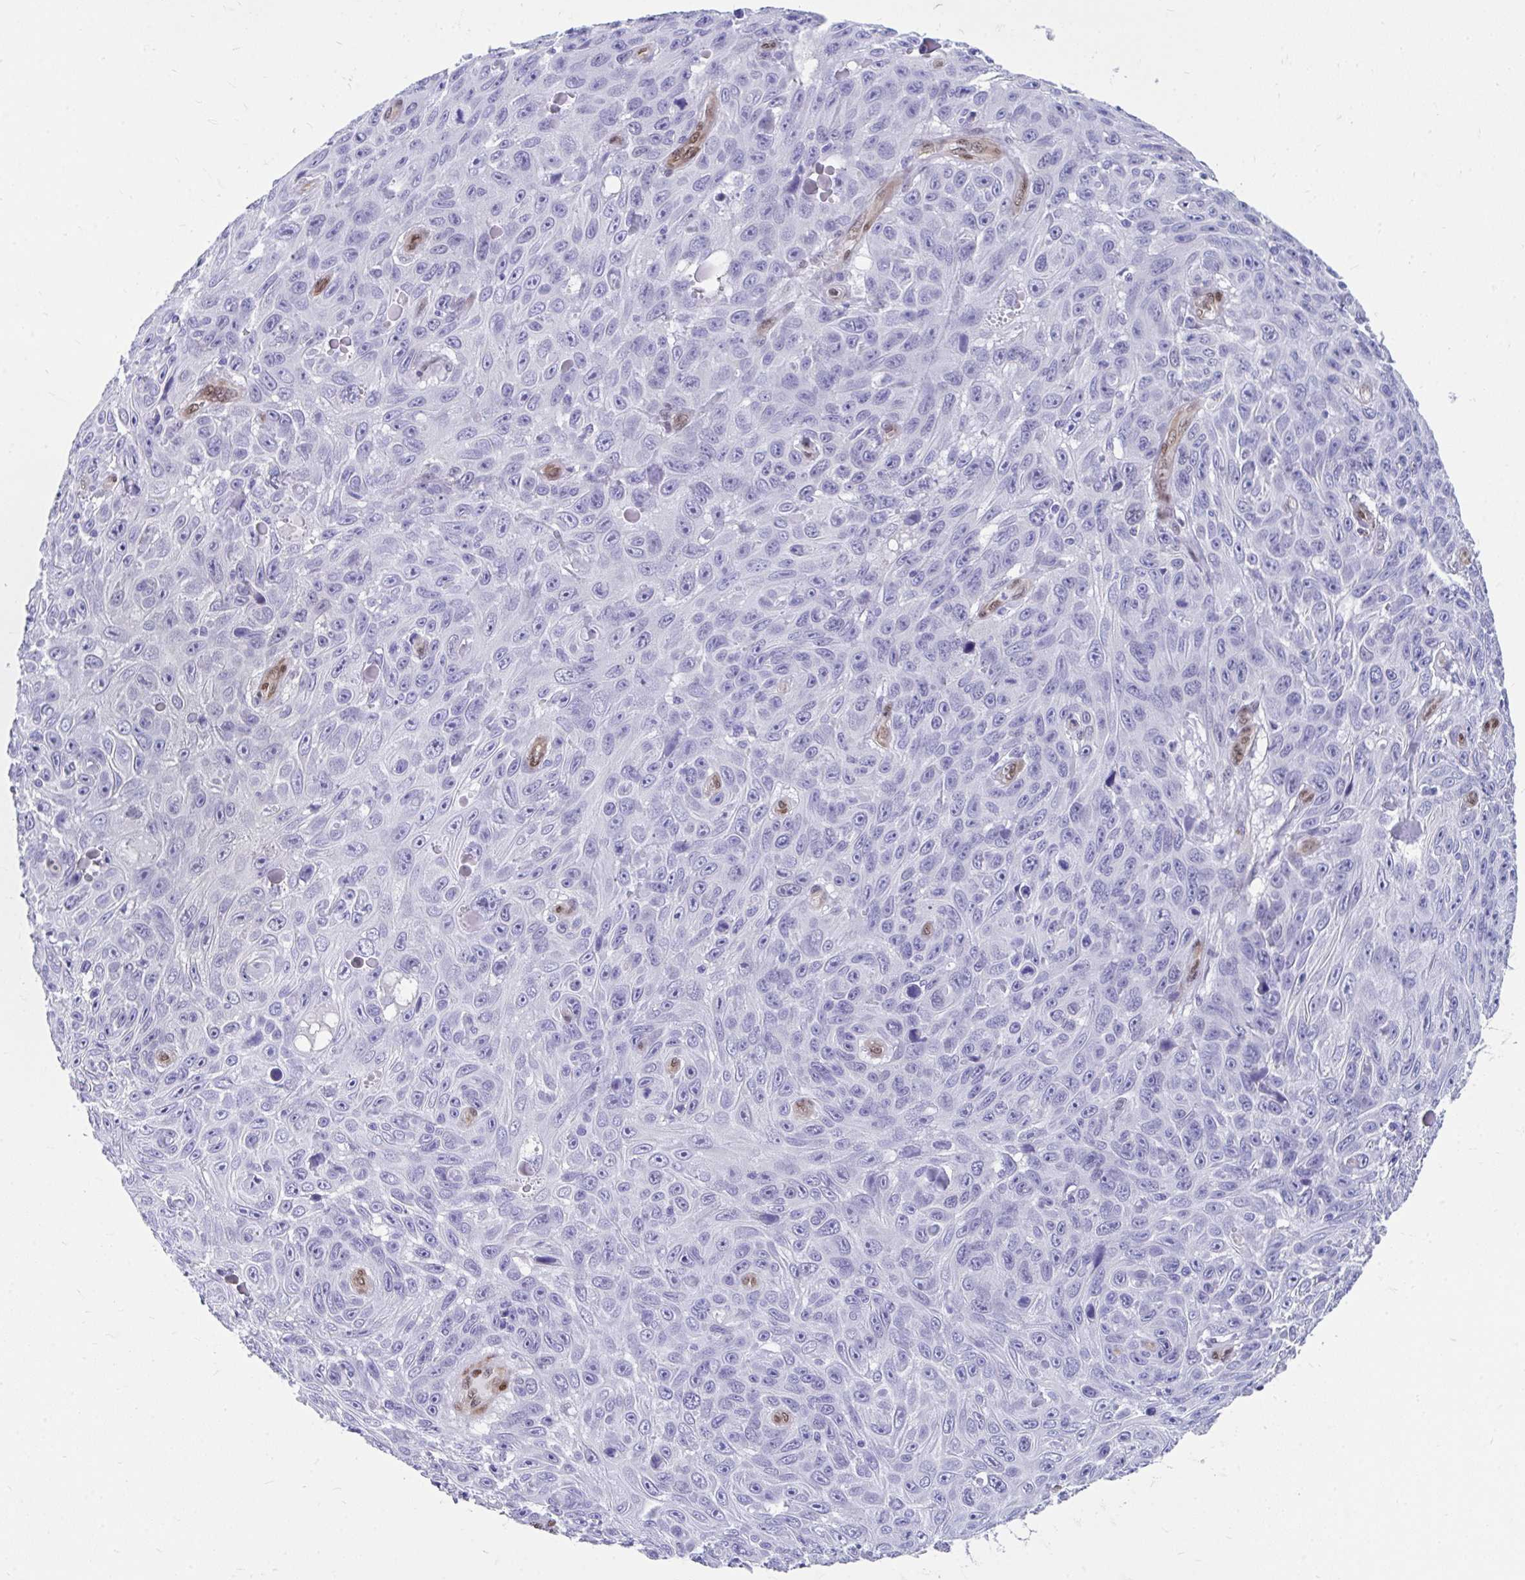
{"staining": {"intensity": "negative", "quantity": "none", "location": "none"}, "tissue": "skin cancer", "cell_type": "Tumor cells", "image_type": "cancer", "snomed": [{"axis": "morphology", "description": "Squamous cell carcinoma, NOS"}, {"axis": "topography", "description": "Skin"}], "caption": "DAB immunohistochemical staining of human skin cancer (squamous cell carcinoma) displays no significant staining in tumor cells. Brightfield microscopy of IHC stained with DAB (brown) and hematoxylin (blue), captured at high magnification.", "gene": "RBPMS", "patient": {"sex": "male", "age": 82}}